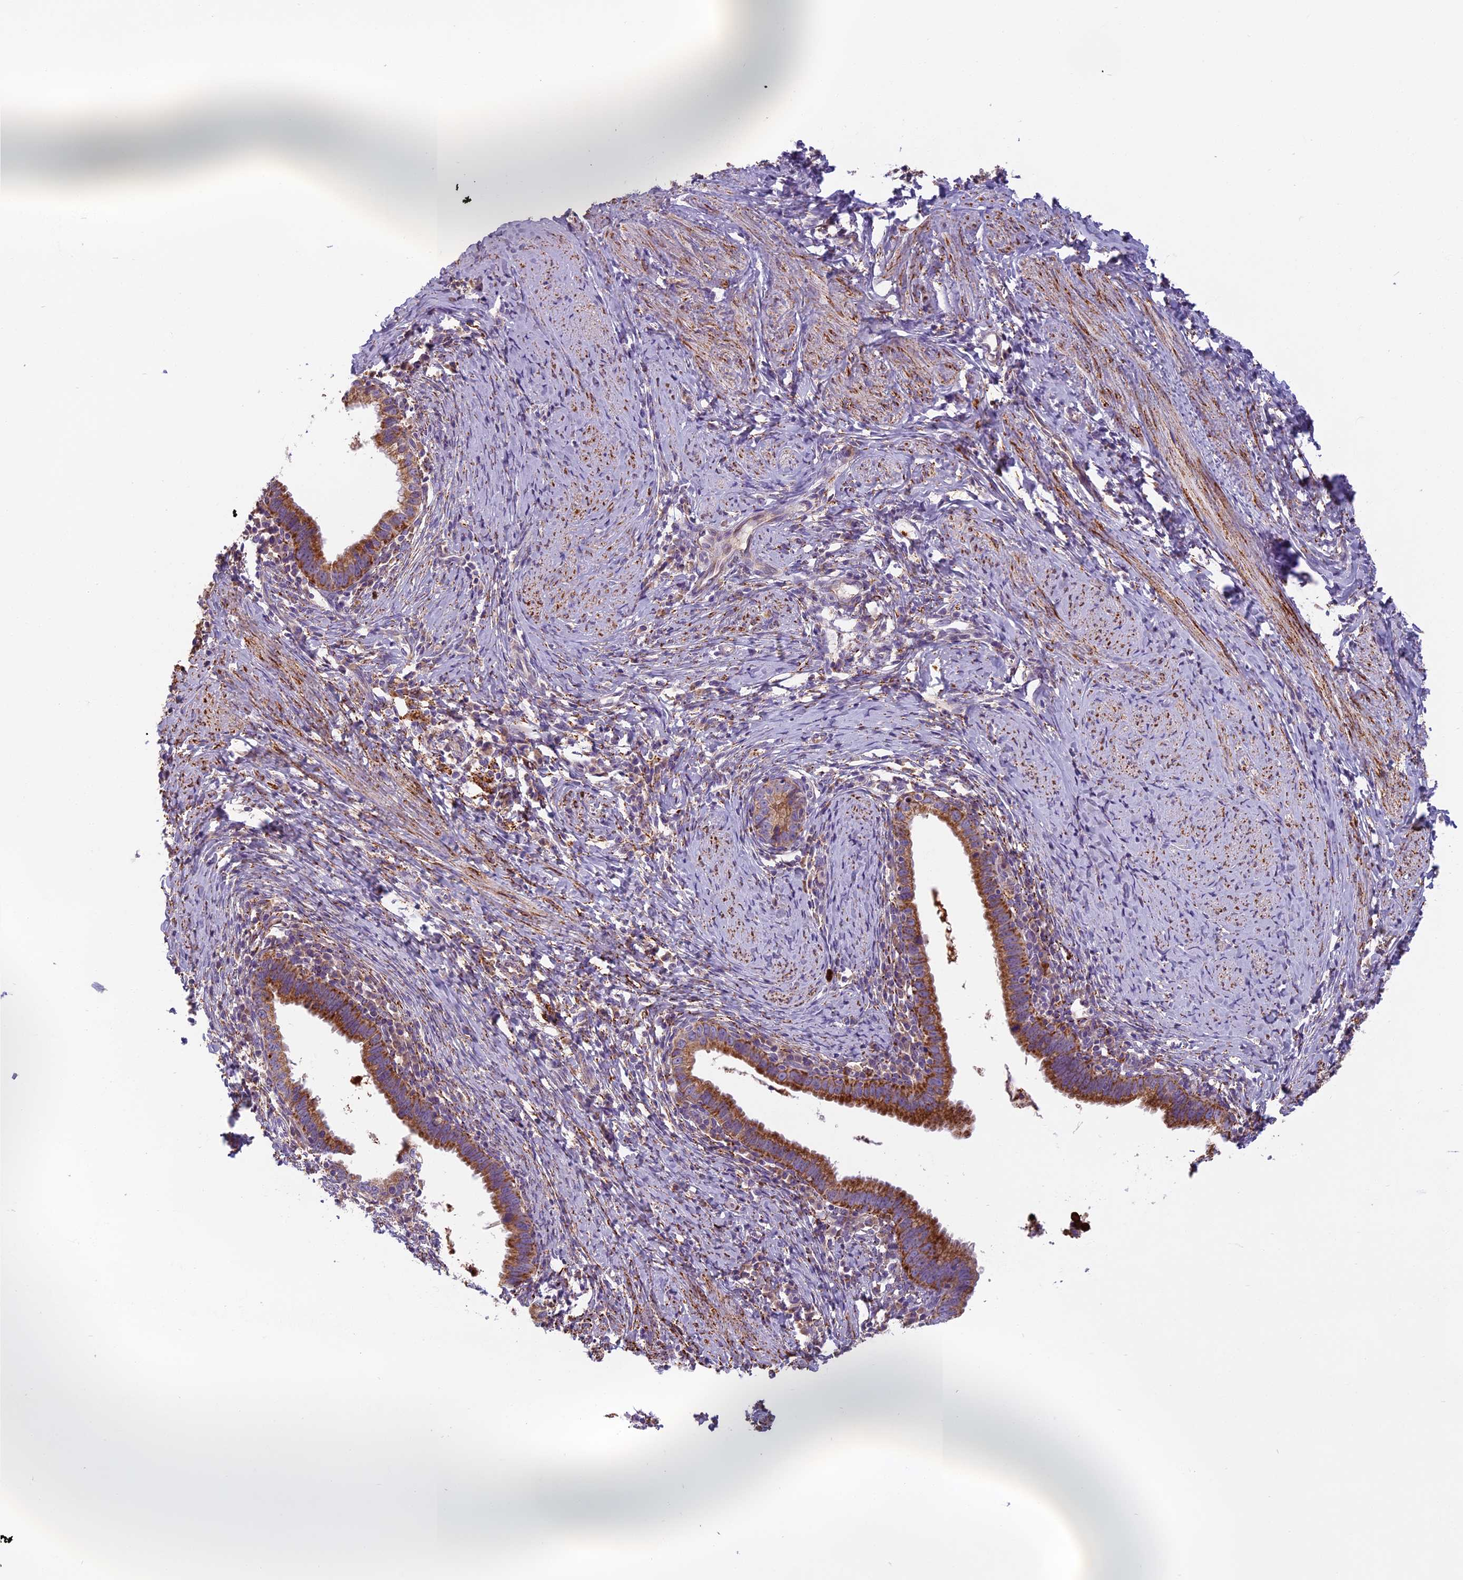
{"staining": {"intensity": "moderate", "quantity": ">75%", "location": "cytoplasmic/membranous"}, "tissue": "cervical cancer", "cell_type": "Tumor cells", "image_type": "cancer", "snomed": [{"axis": "morphology", "description": "Adenocarcinoma, NOS"}, {"axis": "topography", "description": "Cervix"}], "caption": "The histopathology image displays immunohistochemical staining of cervical adenocarcinoma. There is moderate cytoplasmic/membranous positivity is present in approximately >75% of tumor cells.", "gene": "SEMA7A", "patient": {"sex": "female", "age": 36}}